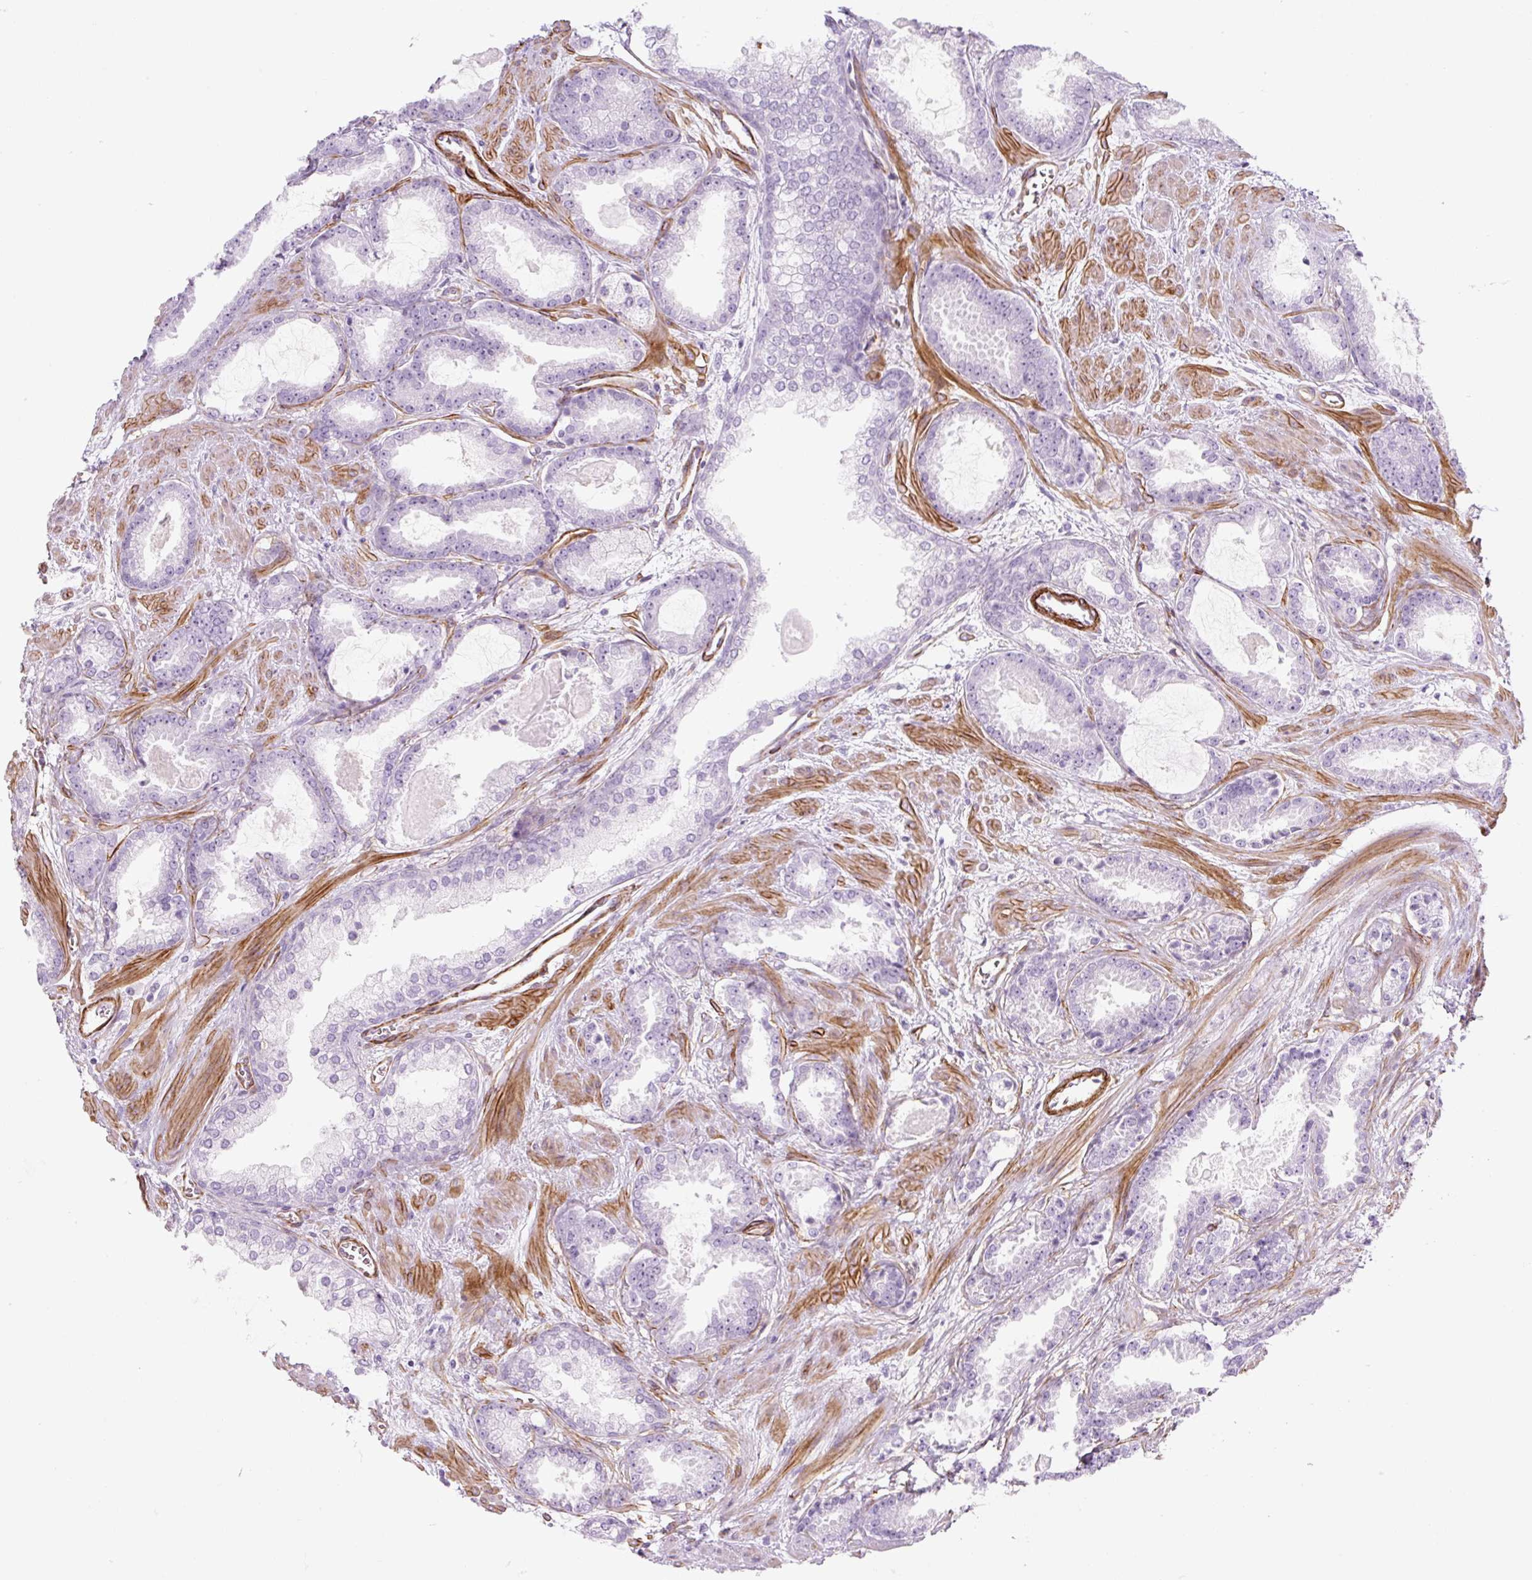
{"staining": {"intensity": "negative", "quantity": "none", "location": "none"}, "tissue": "prostate cancer", "cell_type": "Tumor cells", "image_type": "cancer", "snomed": [{"axis": "morphology", "description": "Adenocarcinoma, Low grade"}, {"axis": "topography", "description": "Prostate"}], "caption": "High magnification brightfield microscopy of prostate cancer stained with DAB (brown) and counterstained with hematoxylin (blue): tumor cells show no significant staining. (DAB IHC visualized using brightfield microscopy, high magnification).", "gene": "CAVIN3", "patient": {"sex": "male", "age": 62}}